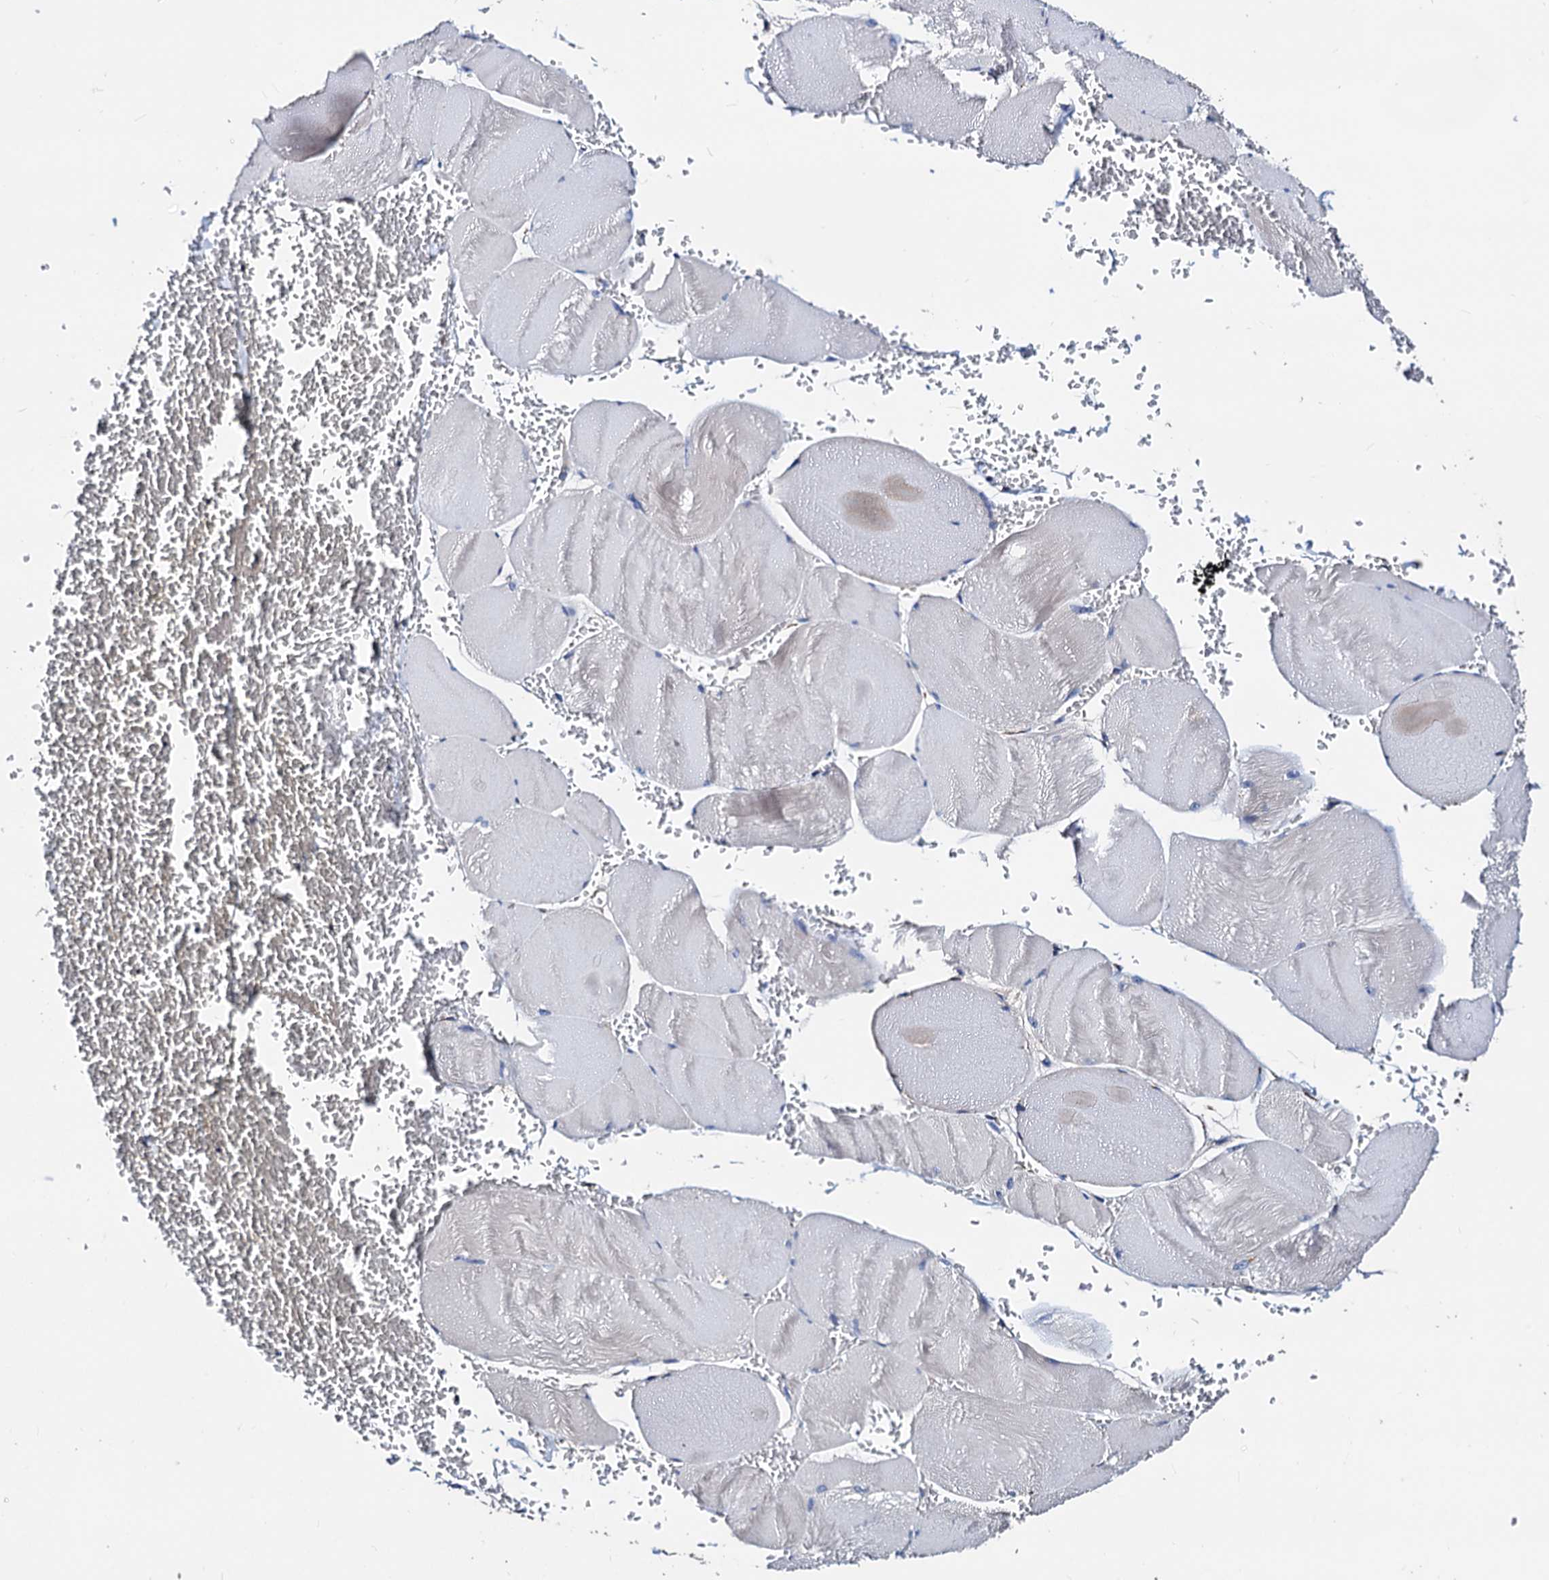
{"staining": {"intensity": "negative", "quantity": "none", "location": "none"}, "tissue": "skeletal muscle", "cell_type": "Myocytes", "image_type": "normal", "snomed": [{"axis": "morphology", "description": "Normal tissue, NOS"}, {"axis": "morphology", "description": "Basal cell carcinoma"}, {"axis": "topography", "description": "Skeletal muscle"}], "caption": "Myocytes are negative for brown protein staining in benign skeletal muscle. (Brightfield microscopy of DAB IHC at high magnification).", "gene": "AKAP11", "patient": {"sex": "female", "age": 64}}